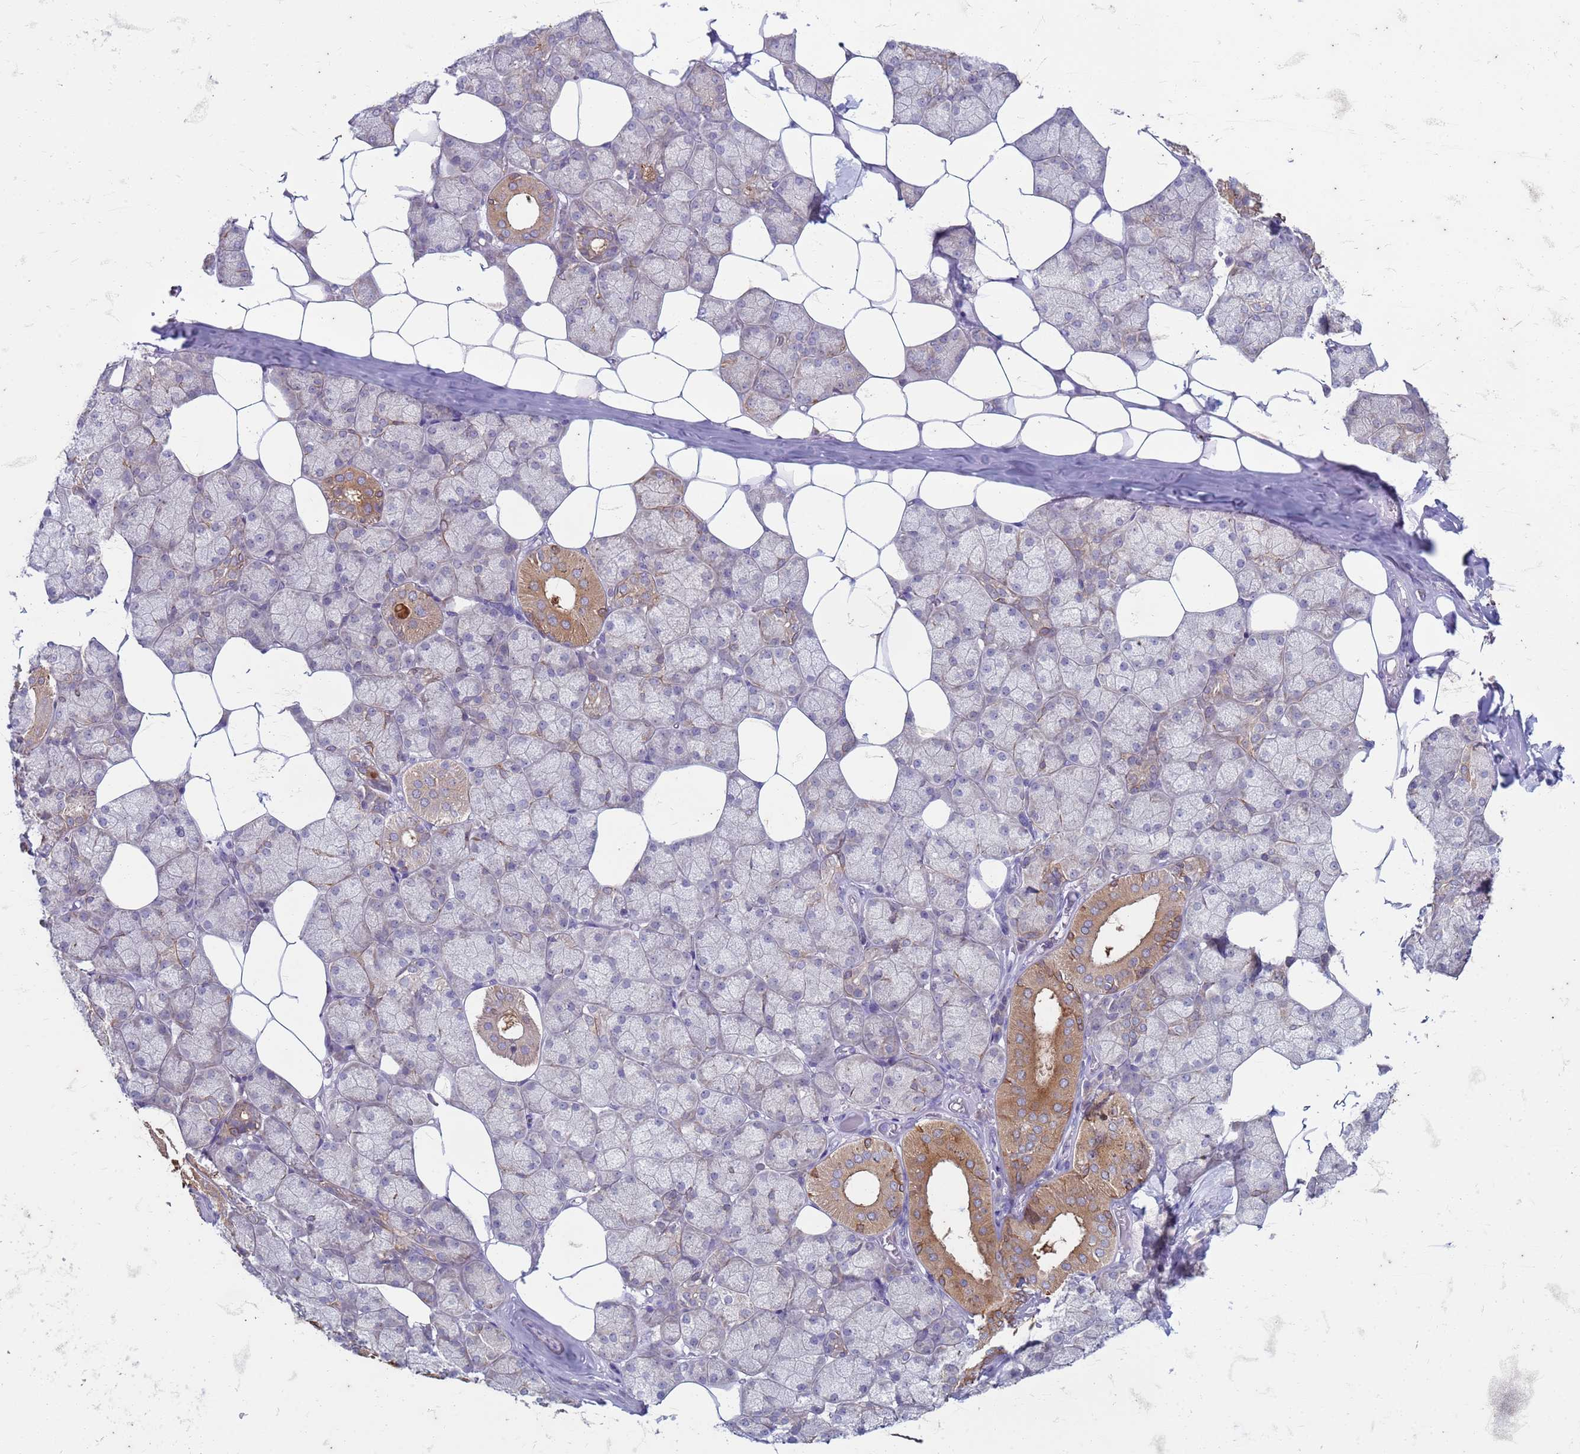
{"staining": {"intensity": "moderate", "quantity": "25%-75%", "location": "cytoplasmic/membranous"}, "tissue": "salivary gland", "cell_type": "Glandular cells", "image_type": "normal", "snomed": [{"axis": "morphology", "description": "Normal tissue, NOS"}, {"axis": "topography", "description": "Salivary gland"}], "caption": "A medium amount of moderate cytoplasmic/membranous expression is seen in about 25%-75% of glandular cells in unremarkable salivary gland. Immunohistochemistry (ihc) stains the protein of interest in brown and the nuclei are stained blue.", "gene": "SUCO", "patient": {"sex": "male", "age": 62}}